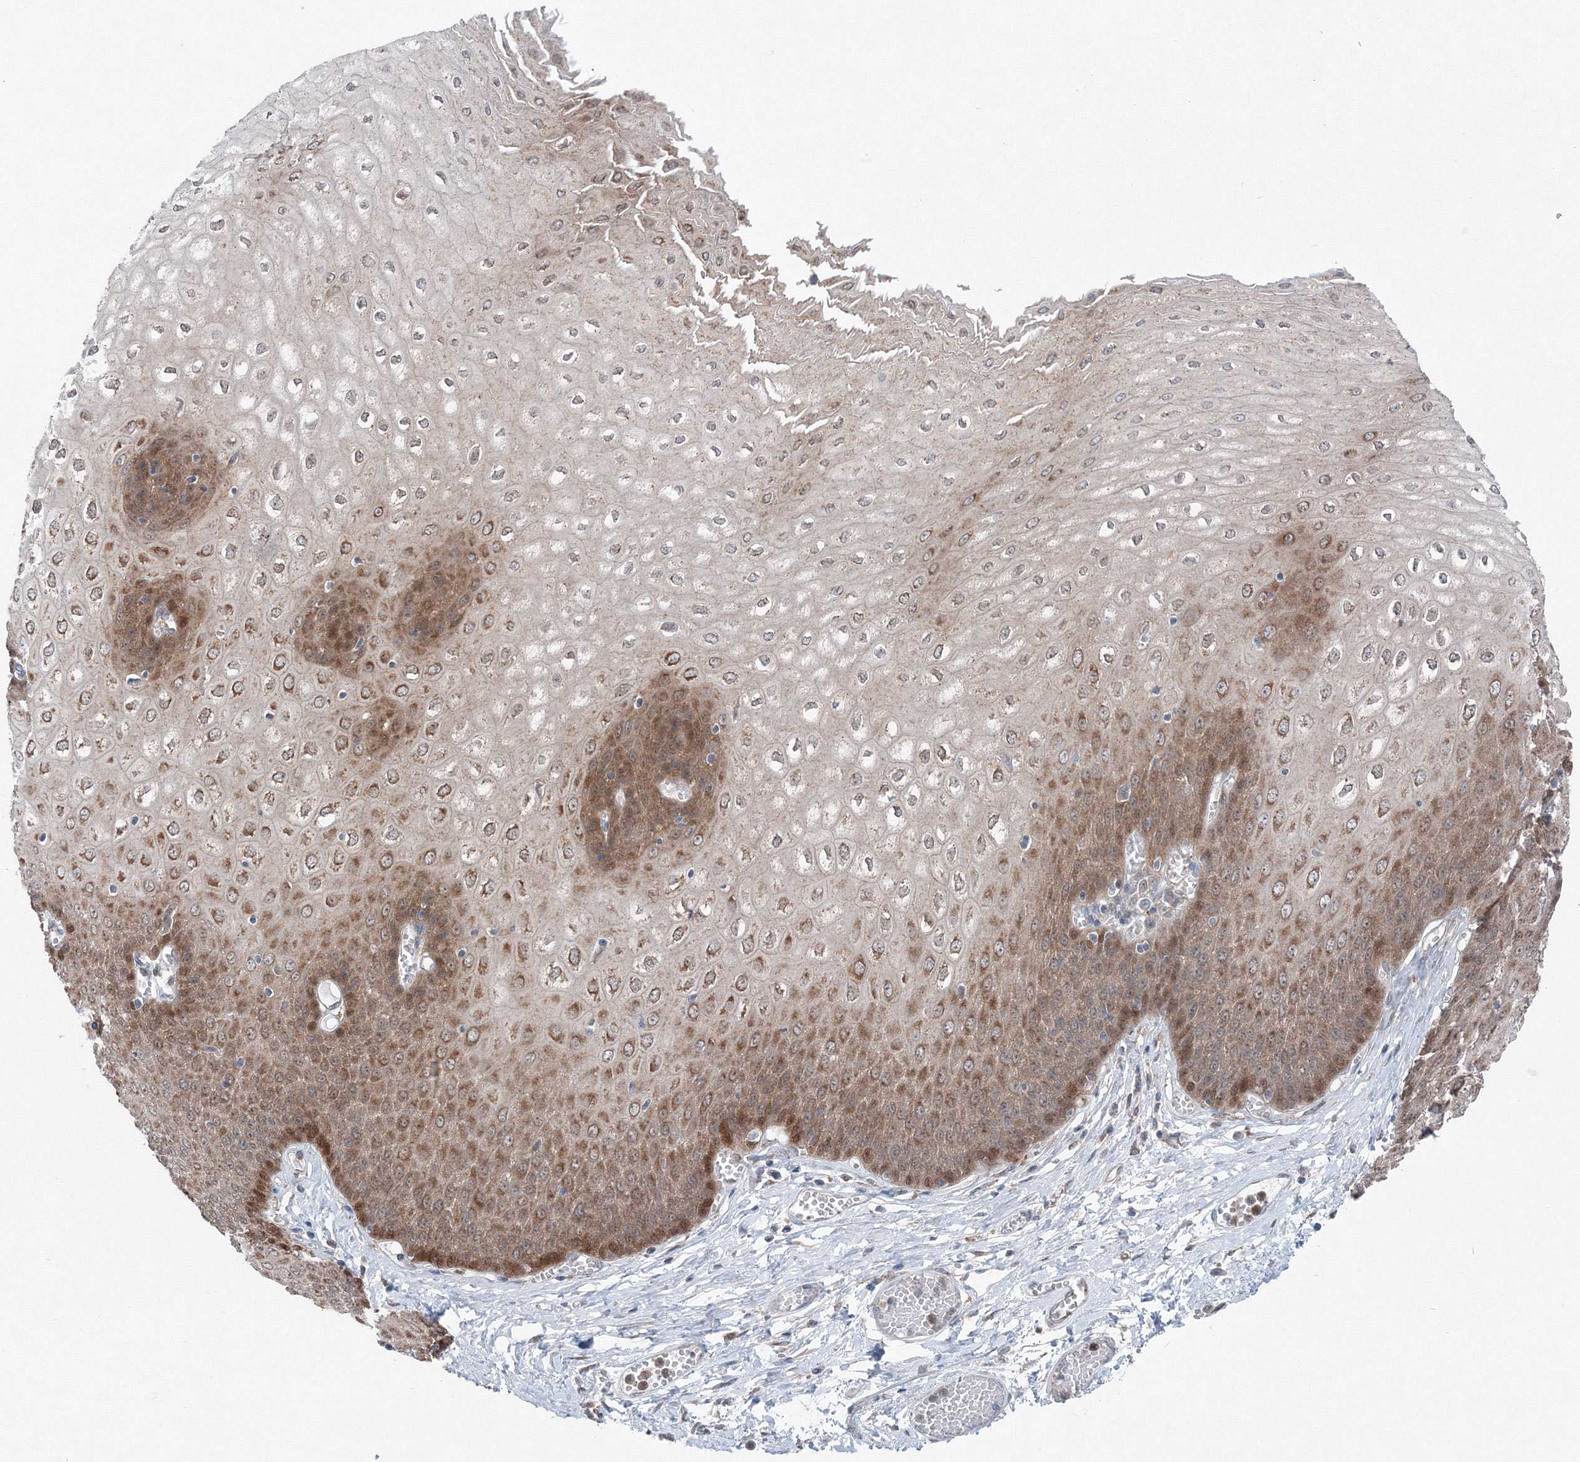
{"staining": {"intensity": "moderate", "quantity": ">75%", "location": "cytoplasmic/membranous,nuclear"}, "tissue": "esophagus", "cell_type": "Squamous epithelial cells", "image_type": "normal", "snomed": [{"axis": "morphology", "description": "Normal tissue, NOS"}, {"axis": "topography", "description": "Esophagus"}], "caption": "Immunohistochemical staining of benign human esophagus demonstrates moderate cytoplasmic/membranous,nuclear protein staining in approximately >75% of squamous epithelial cells.", "gene": "TPRKB", "patient": {"sex": "male", "age": 60}}